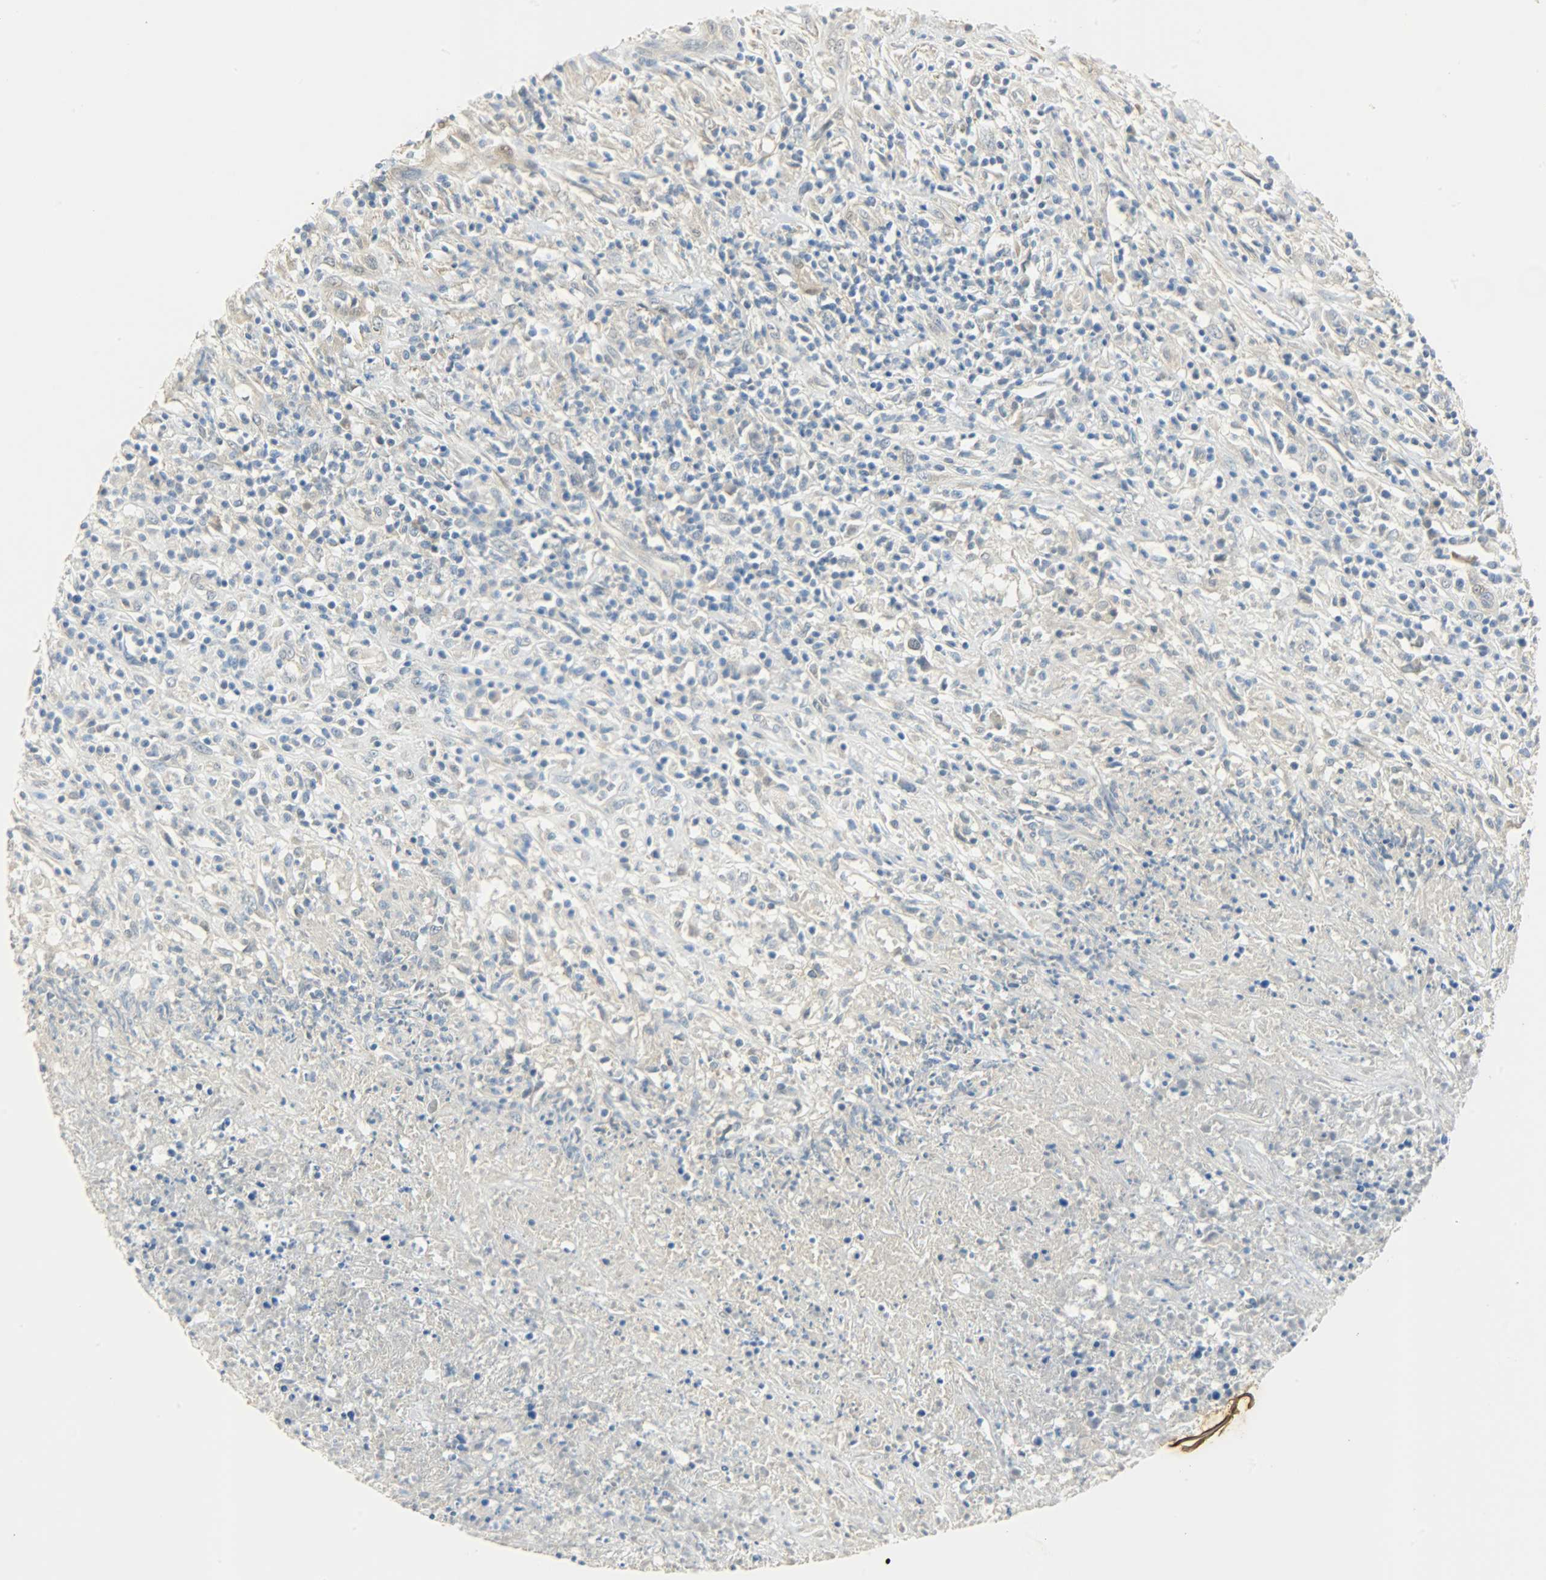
{"staining": {"intensity": "weak", "quantity": "25%-75%", "location": "cytoplasmic/membranous"}, "tissue": "lymphoma", "cell_type": "Tumor cells", "image_type": "cancer", "snomed": [{"axis": "morphology", "description": "Malignant lymphoma, non-Hodgkin's type, High grade"}, {"axis": "topography", "description": "Lymph node"}], "caption": "Human lymphoma stained for a protein (brown) displays weak cytoplasmic/membranous positive expression in about 25%-75% of tumor cells.", "gene": "USP13", "patient": {"sex": "female", "age": 84}}